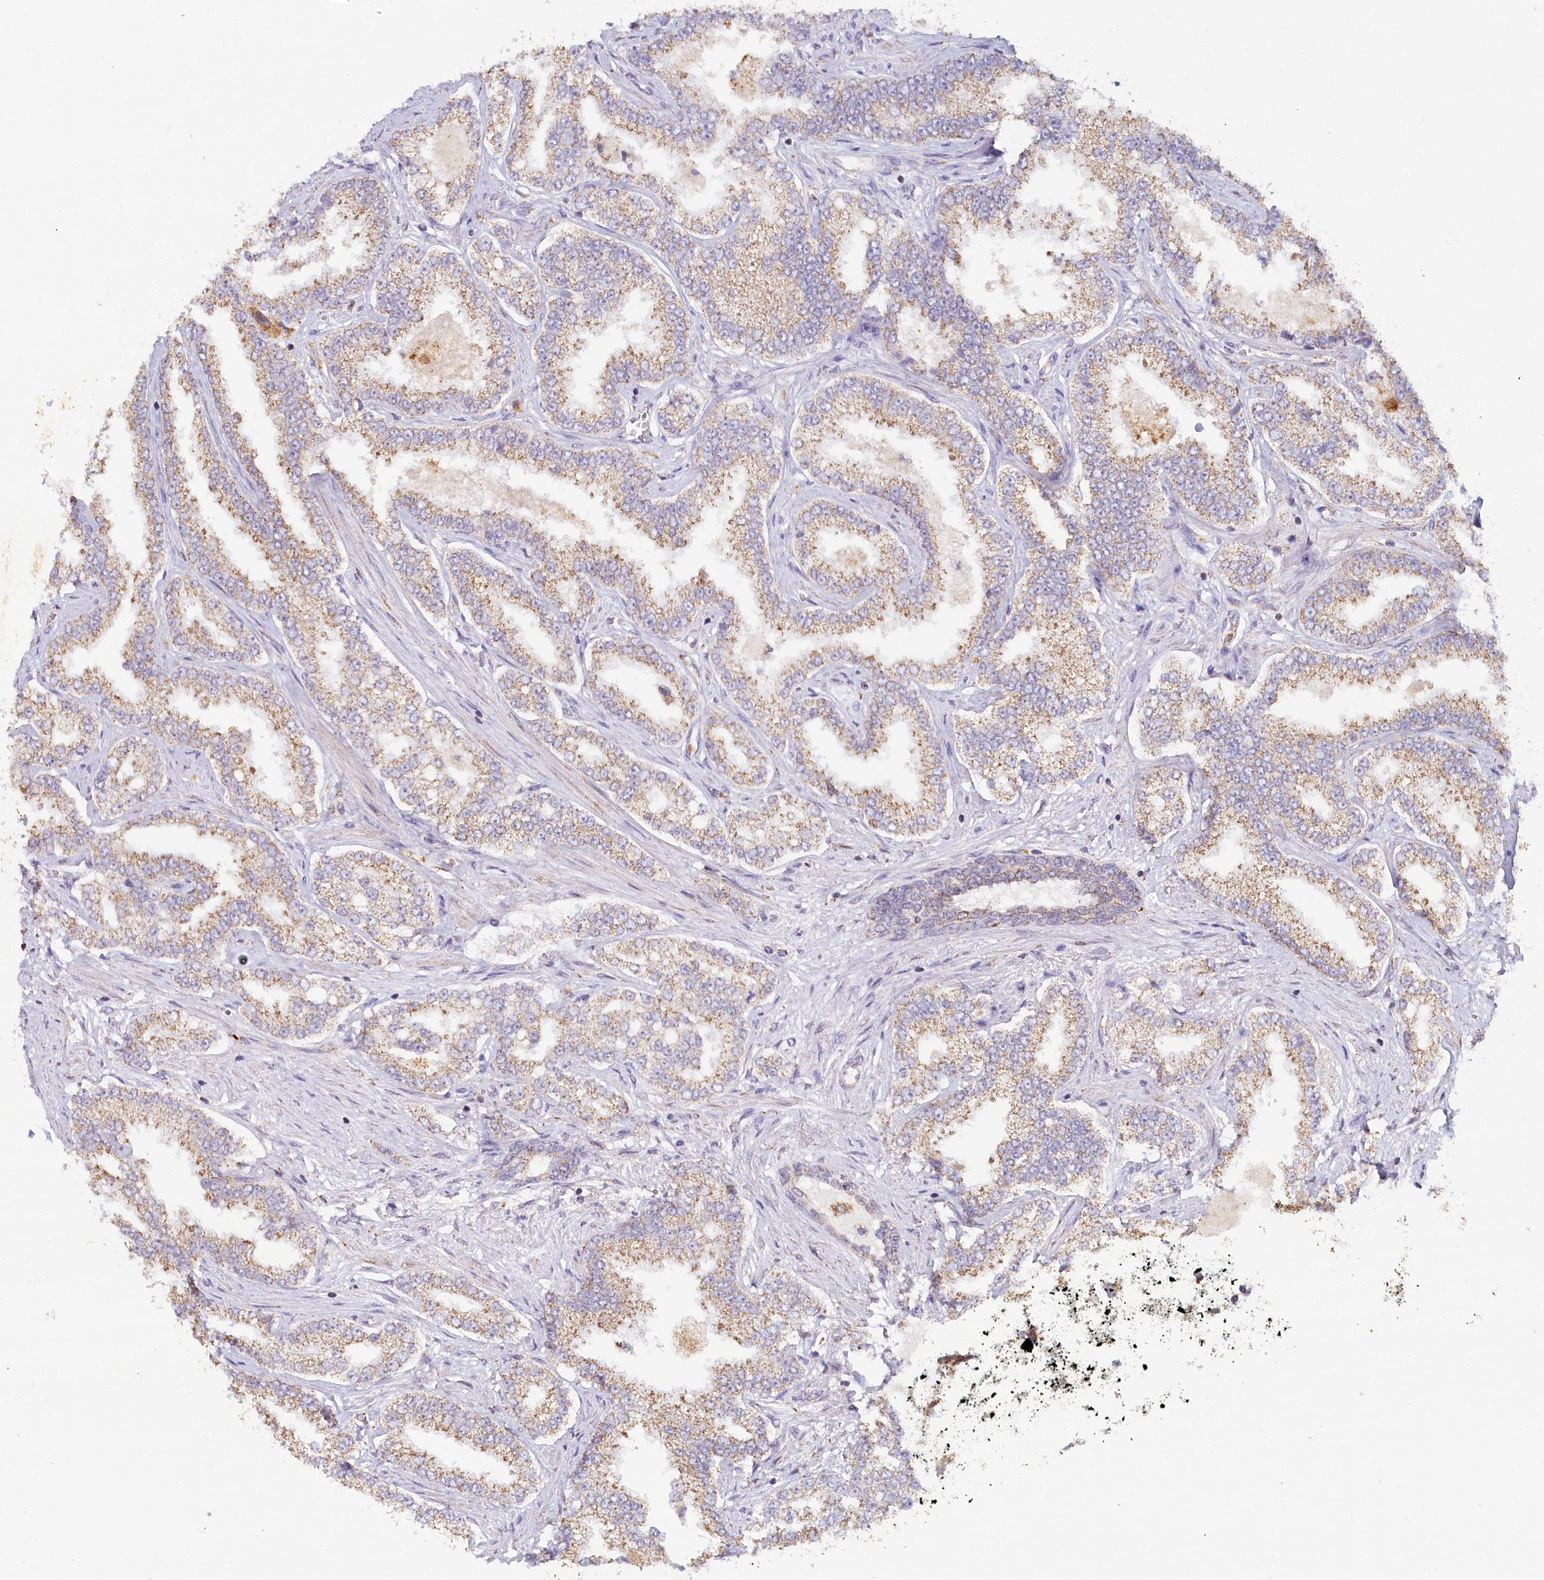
{"staining": {"intensity": "weak", "quantity": "25%-75%", "location": "cytoplasmic/membranous"}, "tissue": "prostate cancer", "cell_type": "Tumor cells", "image_type": "cancer", "snomed": [{"axis": "morphology", "description": "Normal tissue, NOS"}, {"axis": "morphology", "description": "Adenocarcinoma, High grade"}, {"axis": "topography", "description": "Prostate"}], "caption": "Immunohistochemistry (DAB (3,3'-diaminobenzidine)) staining of prostate adenocarcinoma (high-grade) exhibits weak cytoplasmic/membranous protein staining in about 25%-75% of tumor cells.", "gene": "MMP25", "patient": {"sex": "male", "age": 83}}